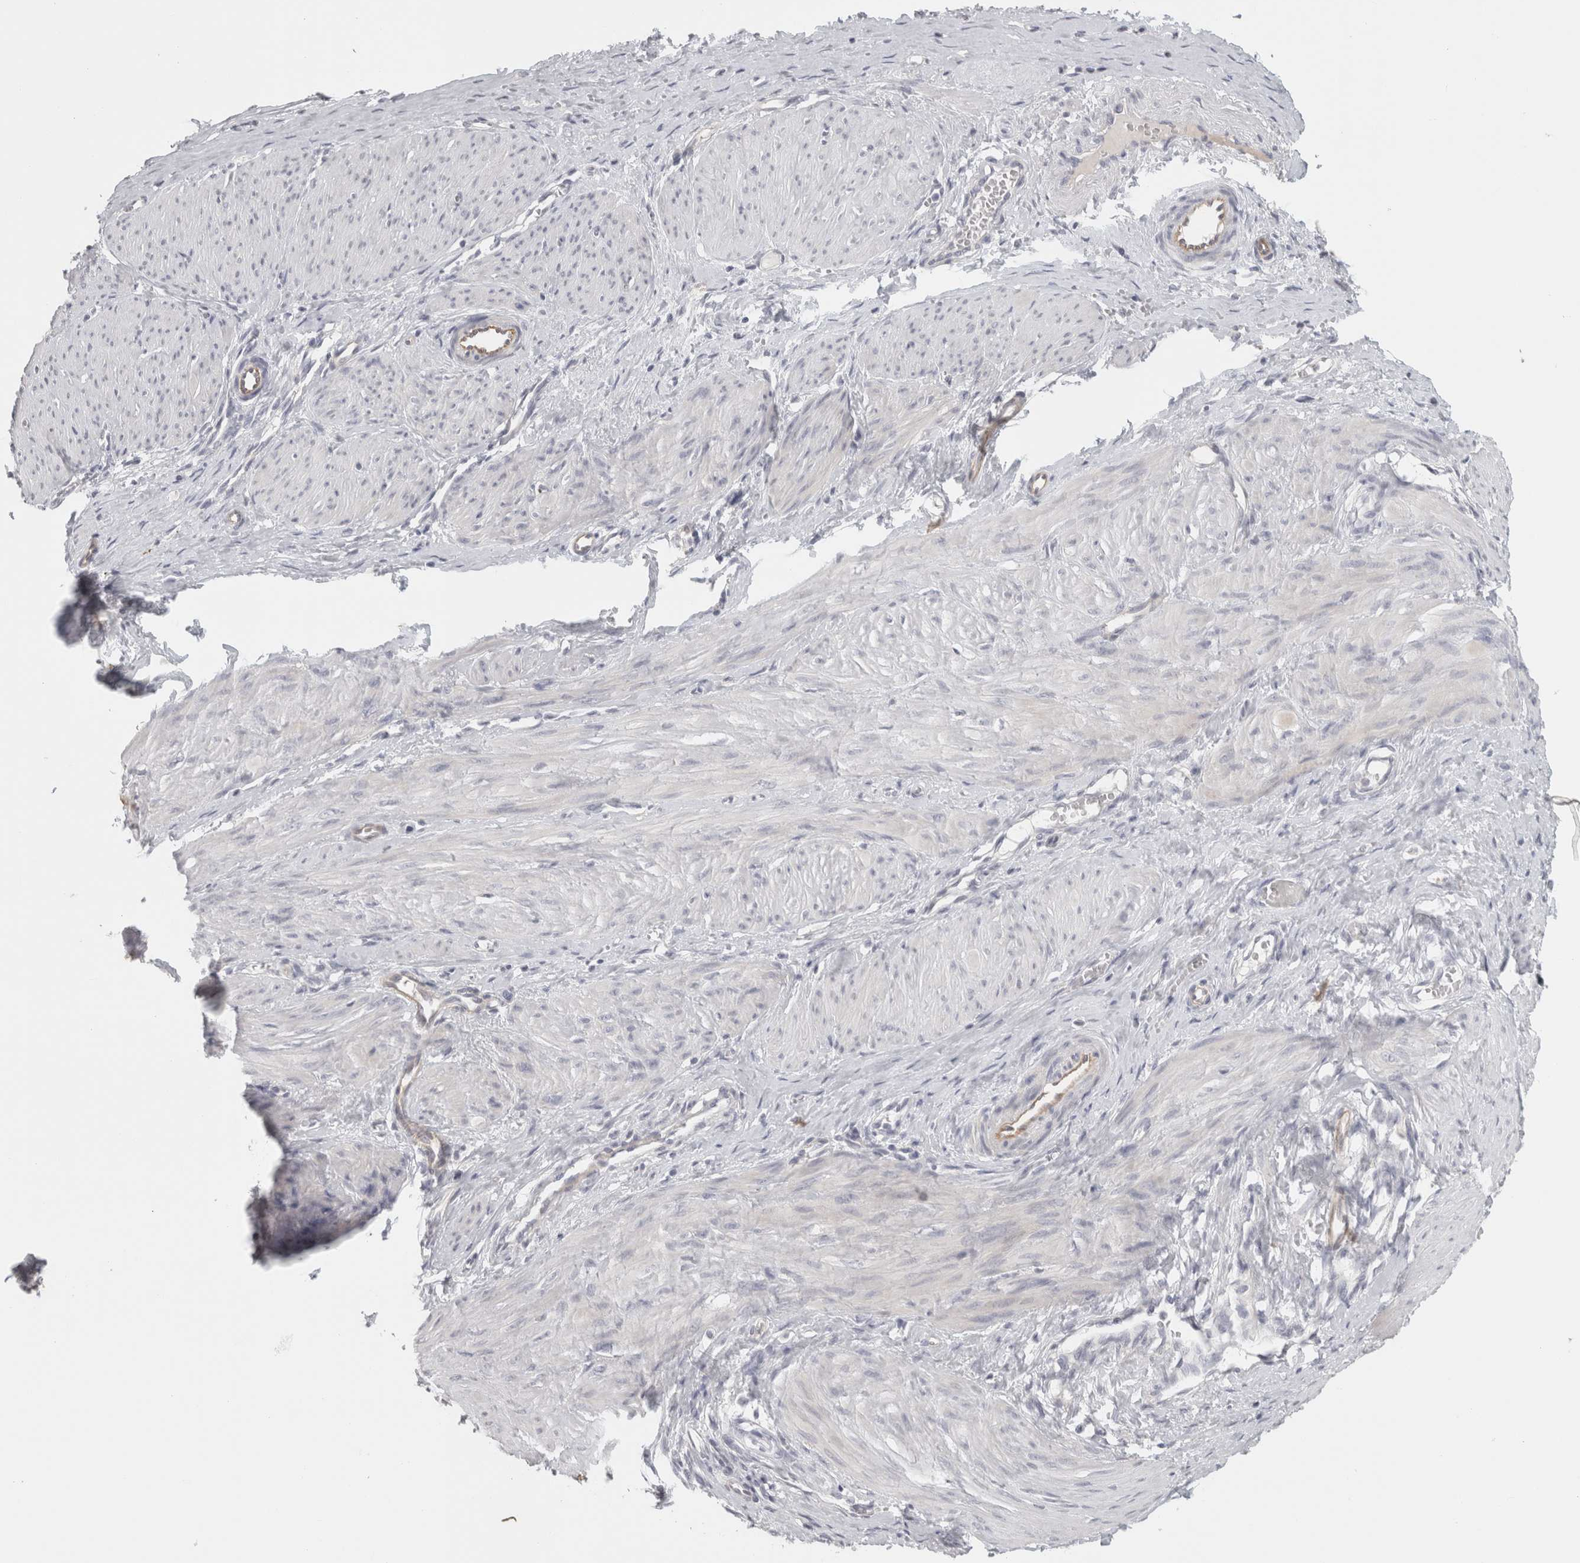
{"staining": {"intensity": "negative", "quantity": "none", "location": "none"}, "tissue": "smooth muscle", "cell_type": "Smooth muscle cells", "image_type": "normal", "snomed": [{"axis": "morphology", "description": "Normal tissue, NOS"}, {"axis": "topography", "description": "Endometrium"}], "caption": "Immunohistochemistry (IHC) histopathology image of normal smooth muscle stained for a protein (brown), which exhibits no staining in smooth muscle cells.", "gene": "FBLIM1", "patient": {"sex": "female", "age": 33}}